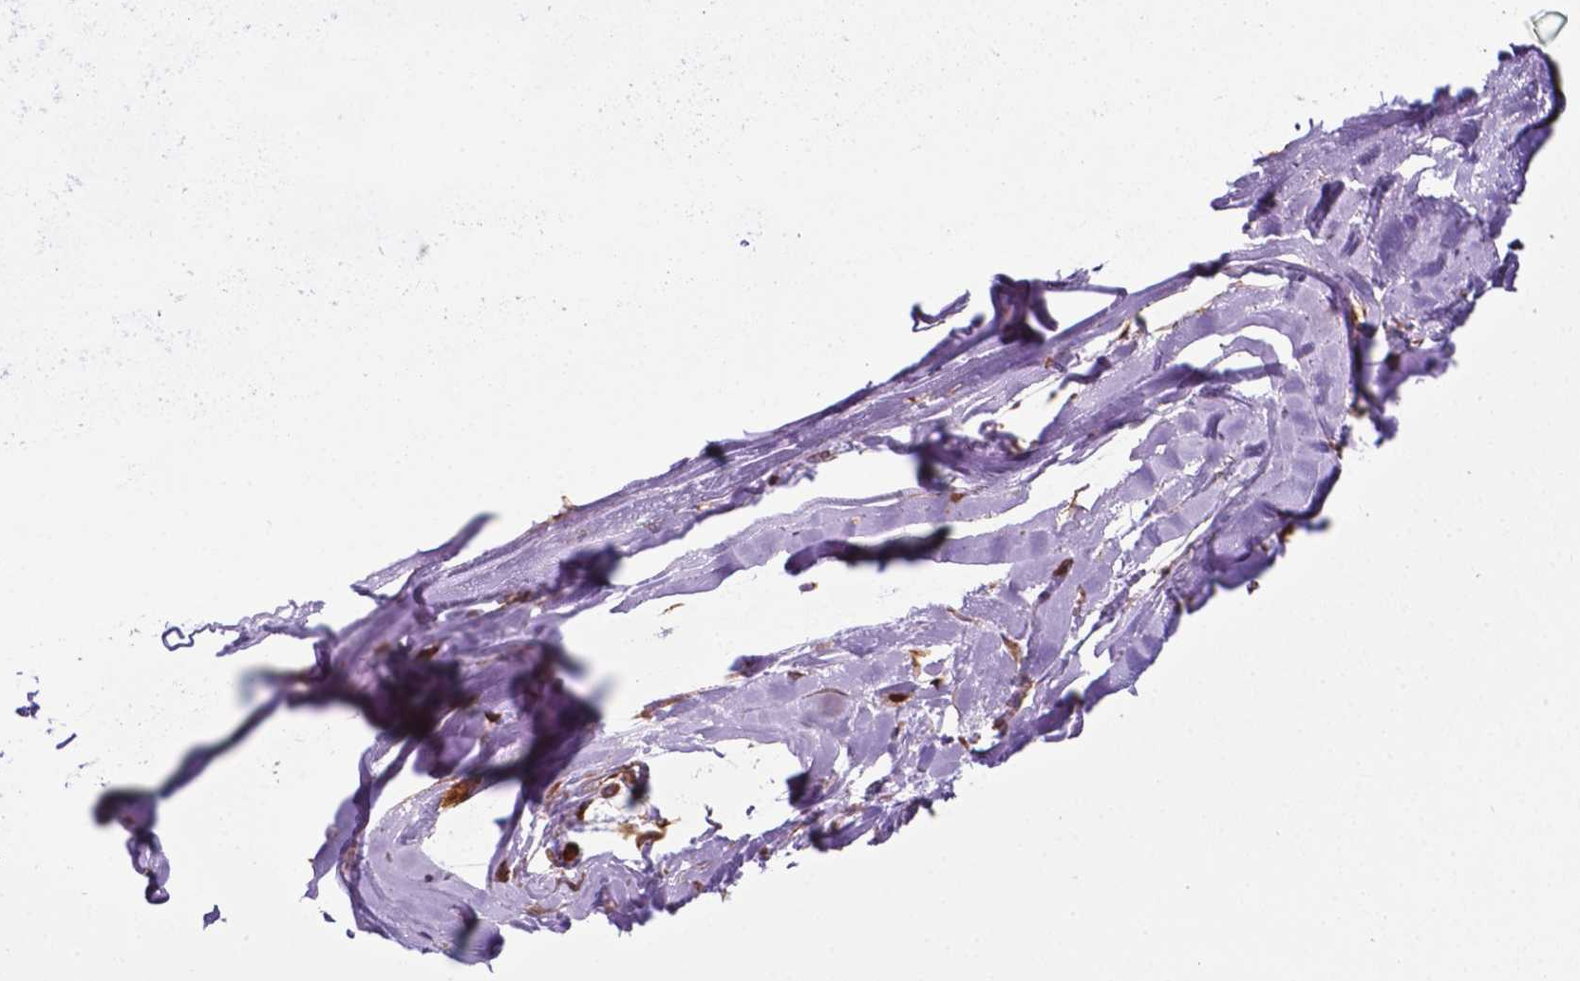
{"staining": {"intensity": "strong", "quantity": "25%-75%", "location": "cytoplasmic/membranous"}, "tissue": "adipose tissue", "cell_type": "Adipocytes", "image_type": "normal", "snomed": [{"axis": "morphology", "description": "Normal tissue, NOS"}, {"axis": "morphology", "description": "Squamous cell carcinoma, NOS"}, {"axis": "topography", "description": "Cartilage tissue"}, {"axis": "topography", "description": "Bronchus"}, {"axis": "topography", "description": "Lung"}], "caption": "Adipose tissue stained with IHC demonstrates strong cytoplasmic/membranous positivity in about 25%-75% of adipocytes. The protein is stained brown, and the nuclei are stained in blue (DAB (3,3'-diaminobenzidine) IHC with brightfield microscopy, high magnification).", "gene": "RPL29", "patient": {"sex": "male", "age": 66}}